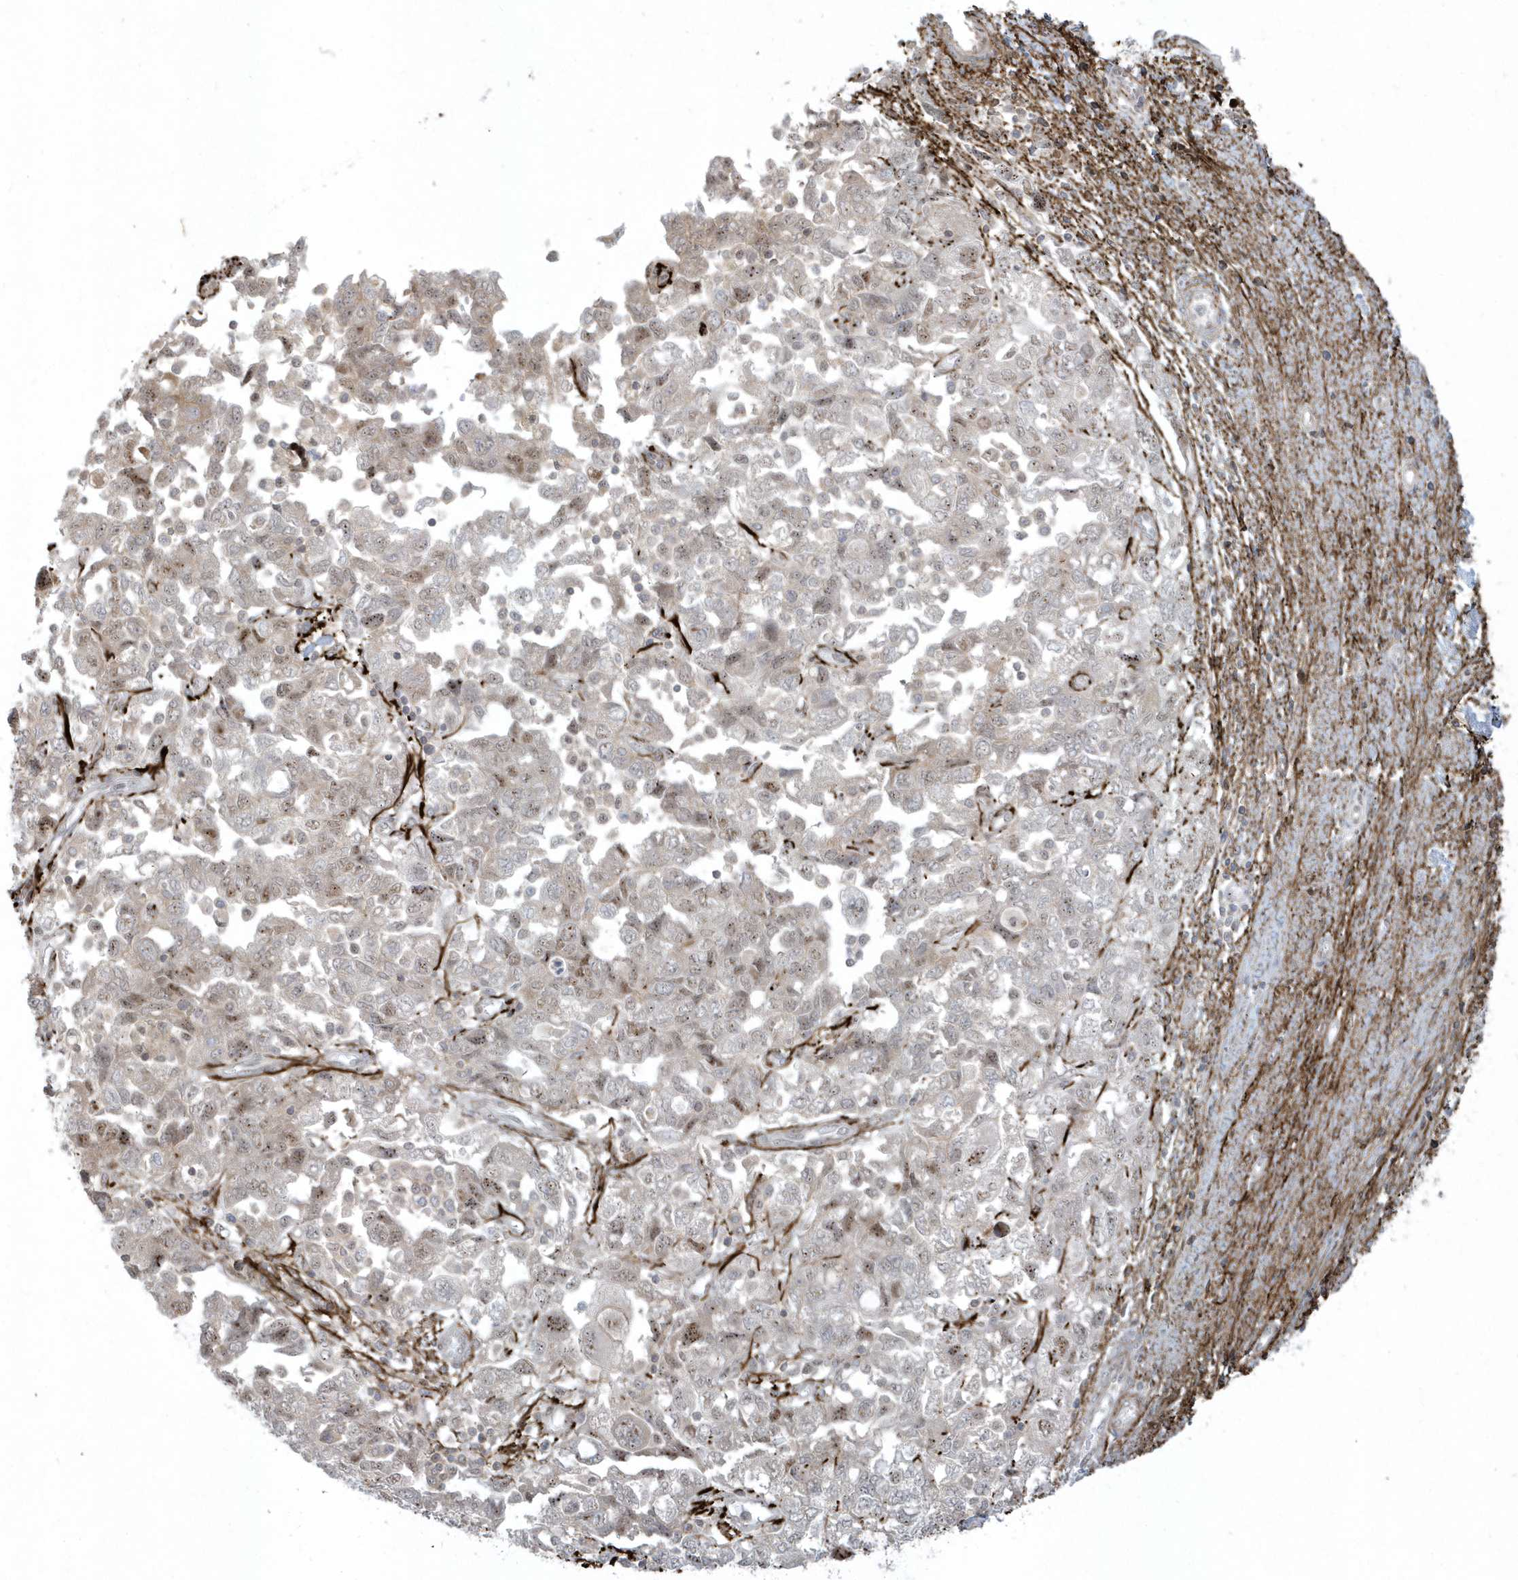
{"staining": {"intensity": "weak", "quantity": "<25%", "location": "nuclear"}, "tissue": "ovarian cancer", "cell_type": "Tumor cells", "image_type": "cancer", "snomed": [{"axis": "morphology", "description": "Carcinoma, NOS"}, {"axis": "morphology", "description": "Cystadenocarcinoma, serous, NOS"}, {"axis": "topography", "description": "Ovary"}], "caption": "Ovarian cancer (carcinoma) was stained to show a protein in brown. There is no significant positivity in tumor cells.", "gene": "MASP2", "patient": {"sex": "female", "age": 69}}